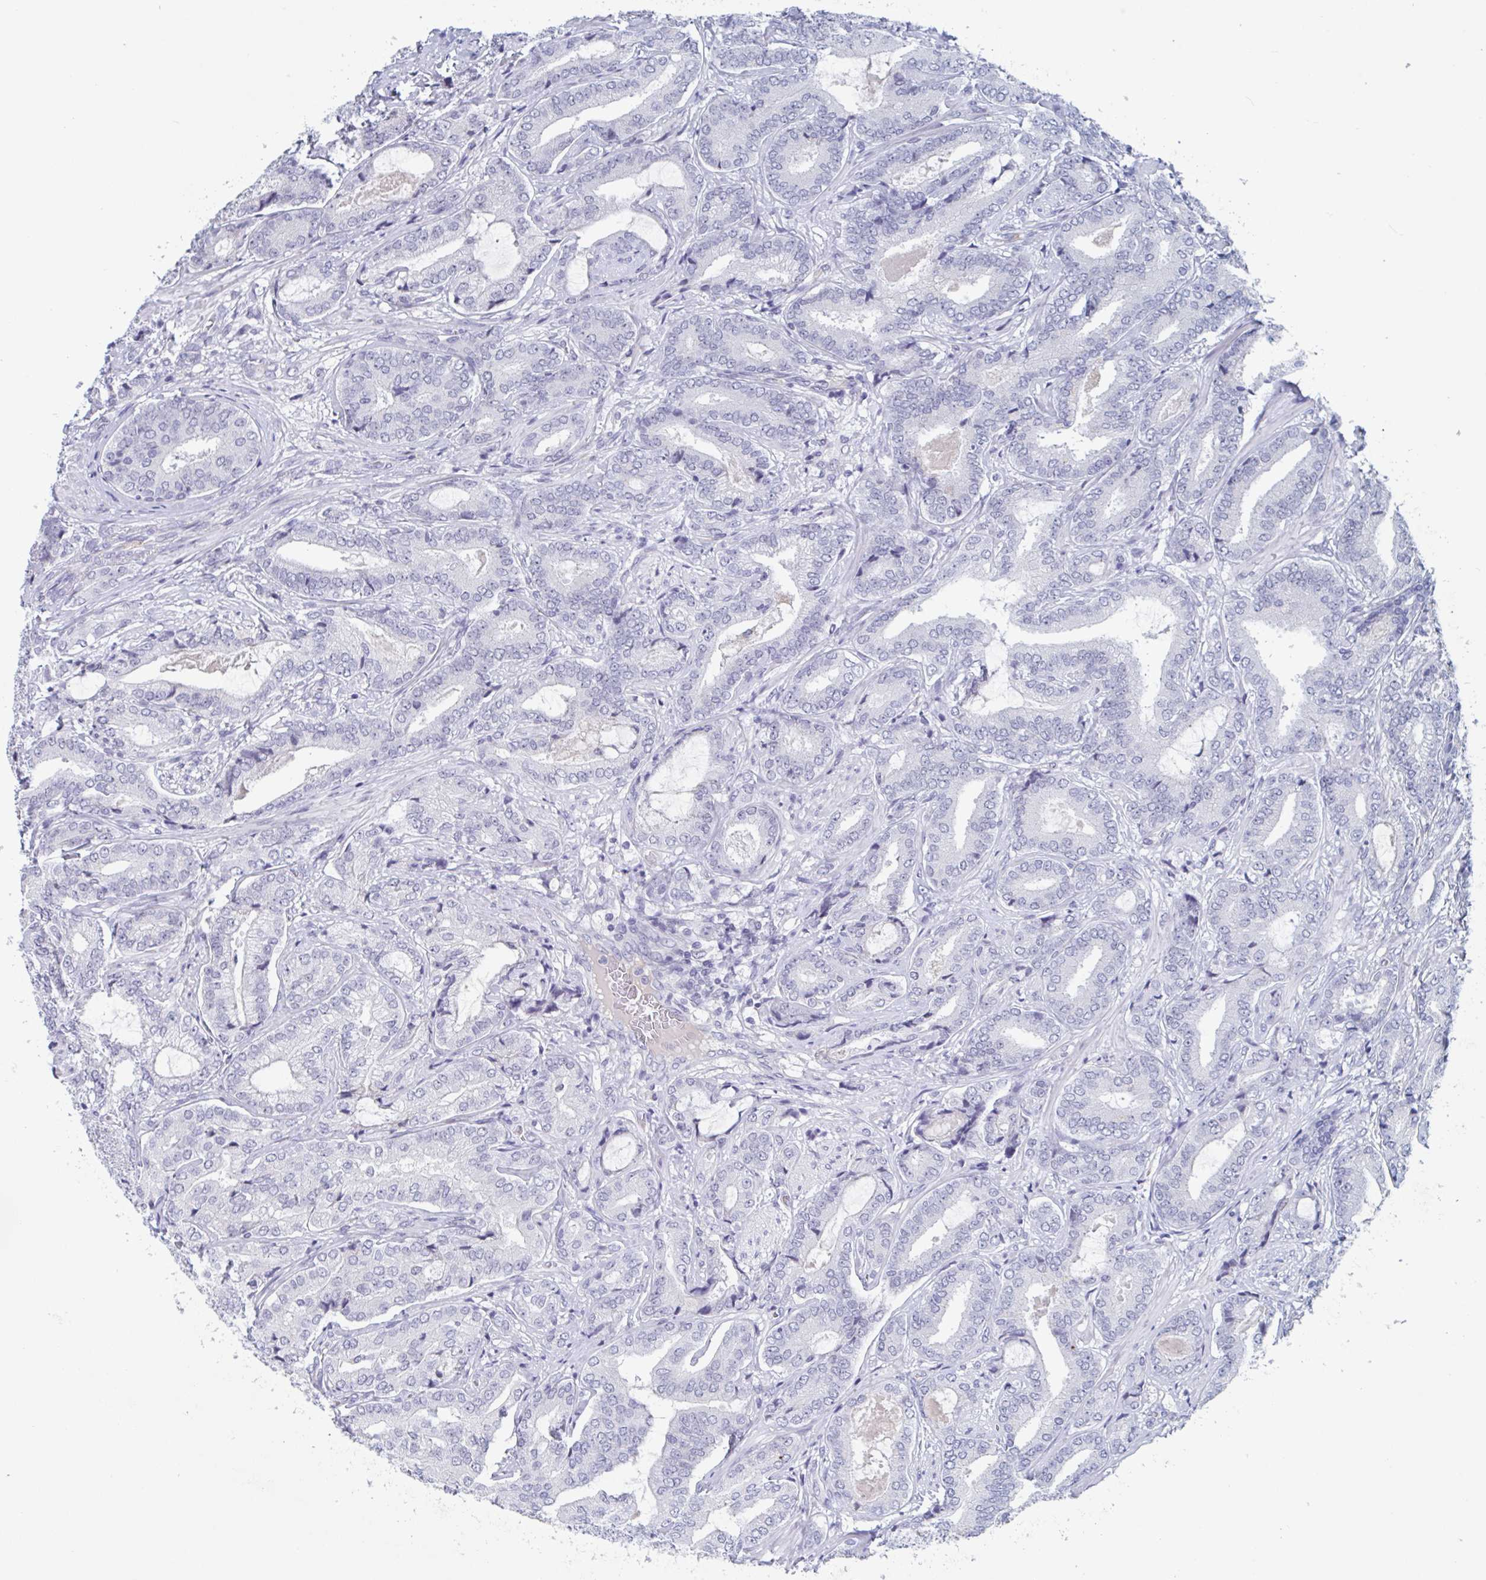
{"staining": {"intensity": "negative", "quantity": "none", "location": "none"}, "tissue": "prostate cancer", "cell_type": "Tumor cells", "image_type": "cancer", "snomed": [{"axis": "morphology", "description": "Adenocarcinoma, High grade"}, {"axis": "topography", "description": "Prostate"}], "caption": "Tumor cells are negative for protein expression in human prostate cancer (high-grade adenocarcinoma). (Immunohistochemistry, brightfield microscopy, high magnification).", "gene": "KDM4D", "patient": {"sex": "male", "age": 62}}